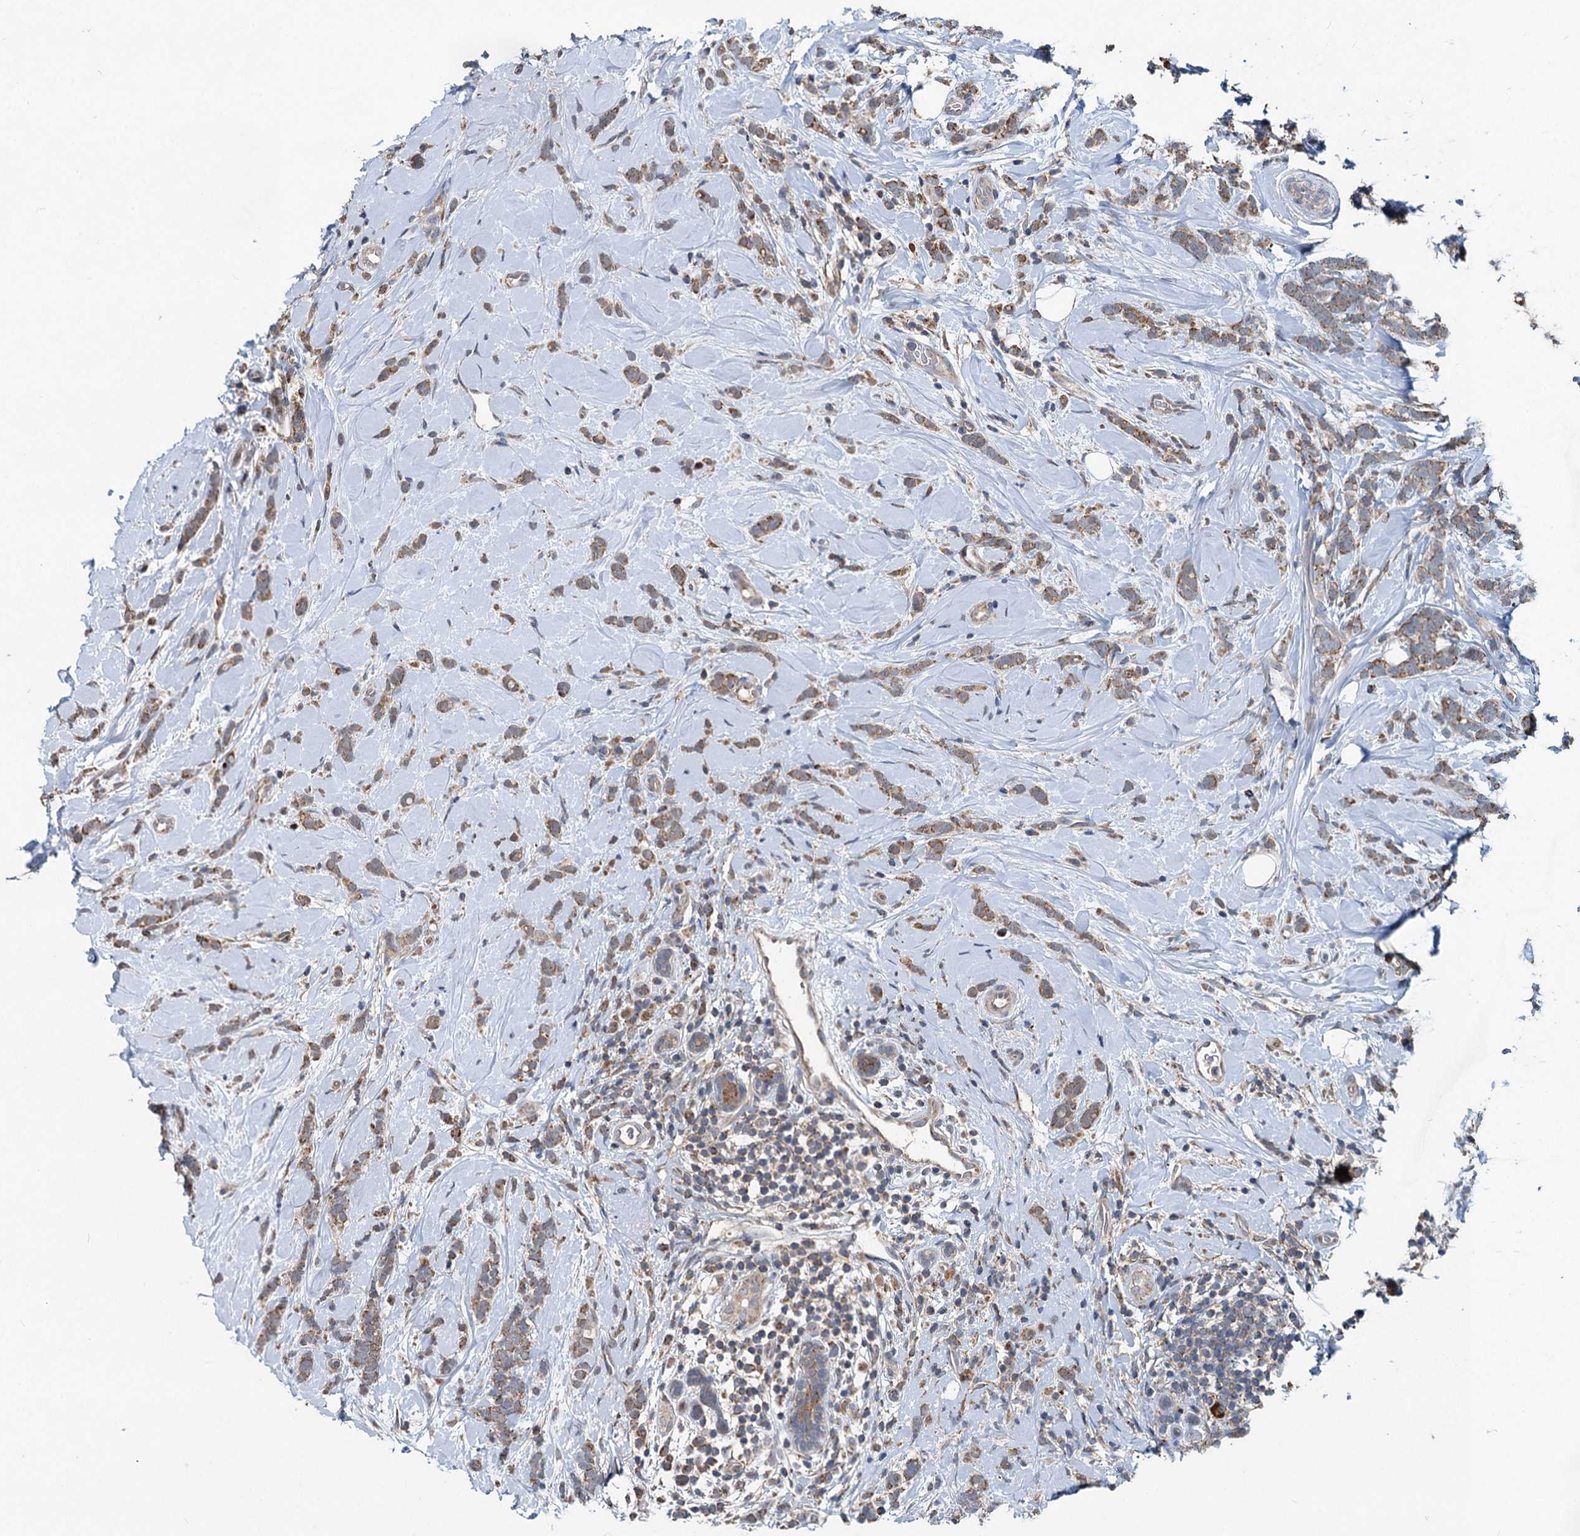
{"staining": {"intensity": "moderate", "quantity": ">75%", "location": "cytoplasmic/membranous"}, "tissue": "breast cancer", "cell_type": "Tumor cells", "image_type": "cancer", "snomed": [{"axis": "morphology", "description": "Lobular carcinoma"}, {"axis": "topography", "description": "Breast"}], "caption": "This image demonstrates IHC staining of breast lobular carcinoma, with medium moderate cytoplasmic/membranous positivity in about >75% of tumor cells.", "gene": "OTUB1", "patient": {"sex": "female", "age": 58}}